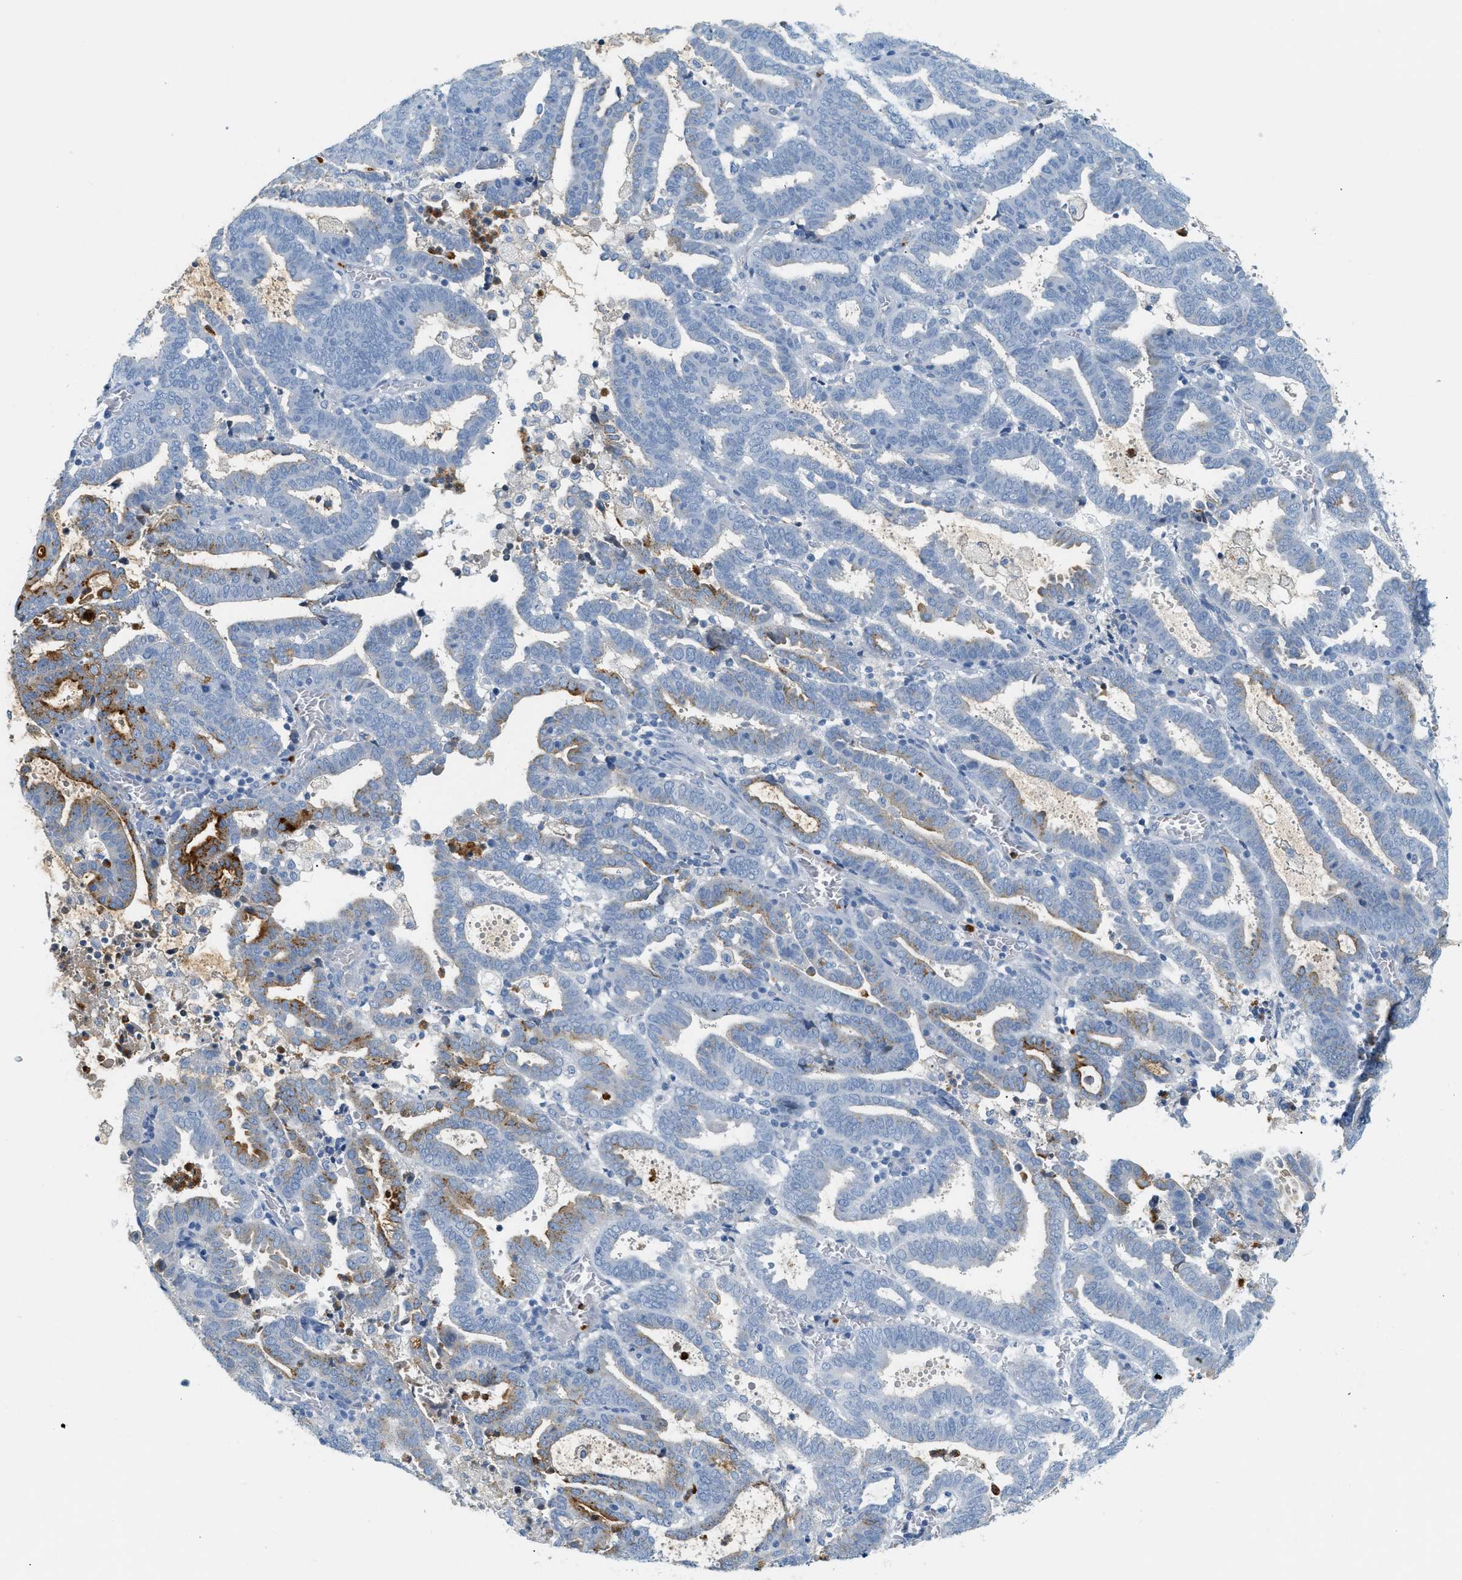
{"staining": {"intensity": "moderate", "quantity": "<25%", "location": "cytoplasmic/membranous"}, "tissue": "endometrial cancer", "cell_type": "Tumor cells", "image_type": "cancer", "snomed": [{"axis": "morphology", "description": "Adenocarcinoma, NOS"}, {"axis": "topography", "description": "Uterus"}], "caption": "Protein positivity by immunohistochemistry (IHC) demonstrates moderate cytoplasmic/membranous expression in about <25% of tumor cells in endometrial cancer.", "gene": "LCN2", "patient": {"sex": "female", "age": 83}}